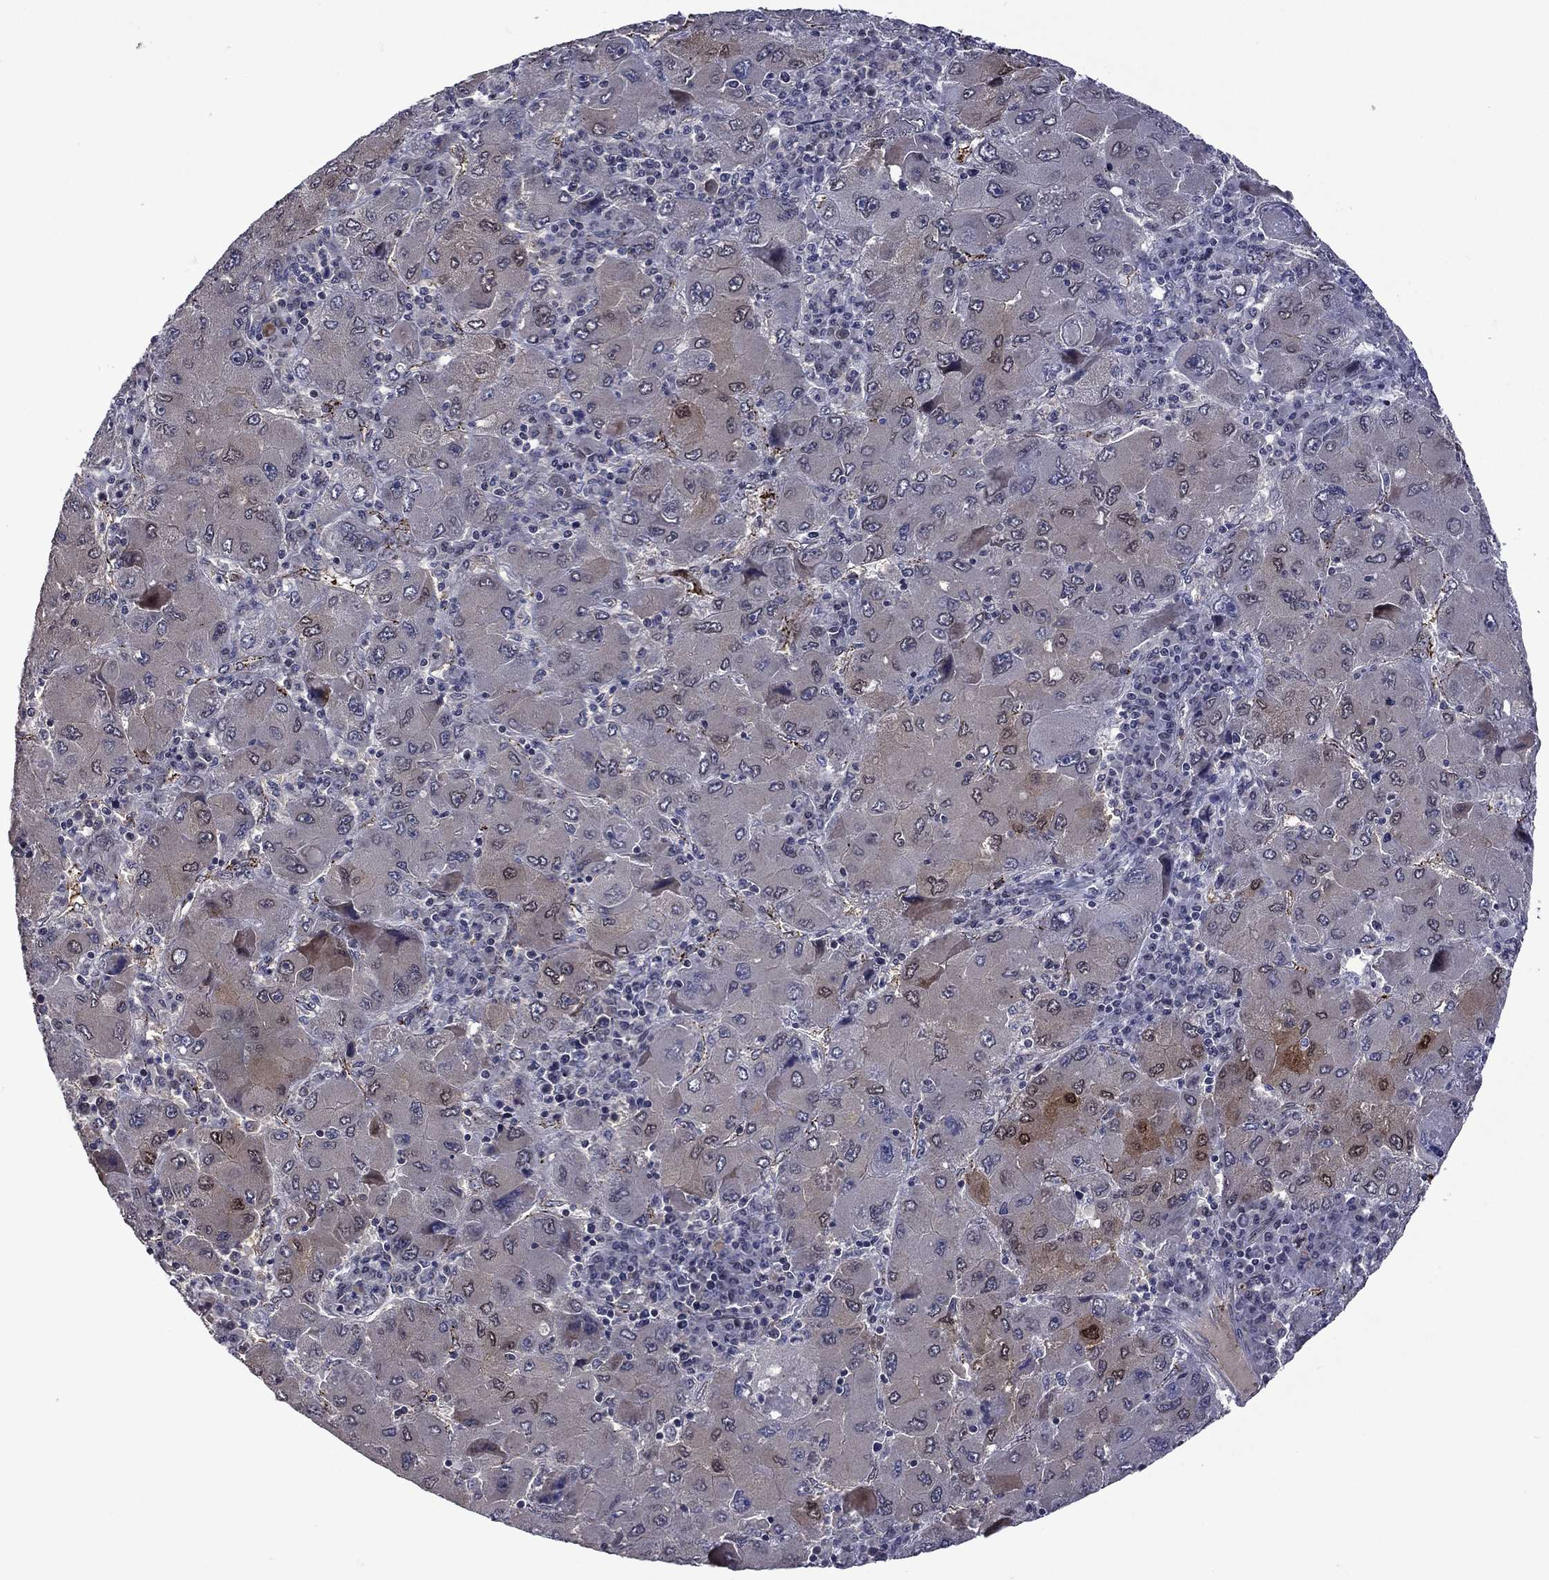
{"staining": {"intensity": "moderate", "quantity": "<25%", "location": "cytoplasmic/membranous"}, "tissue": "liver cancer", "cell_type": "Tumor cells", "image_type": "cancer", "snomed": [{"axis": "morphology", "description": "Carcinoma, Hepatocellular, NOS"}, {"axis": "topography", "description": "Liver"}], "caption": "The immunohistochemical stain shows moderate cytoplasmic/membranous positivity in tumor cells of liver hepatocellular carcinoma tissue.", "gene": "SLITRK1", "patient": {"sex": "male", "age": 75}}